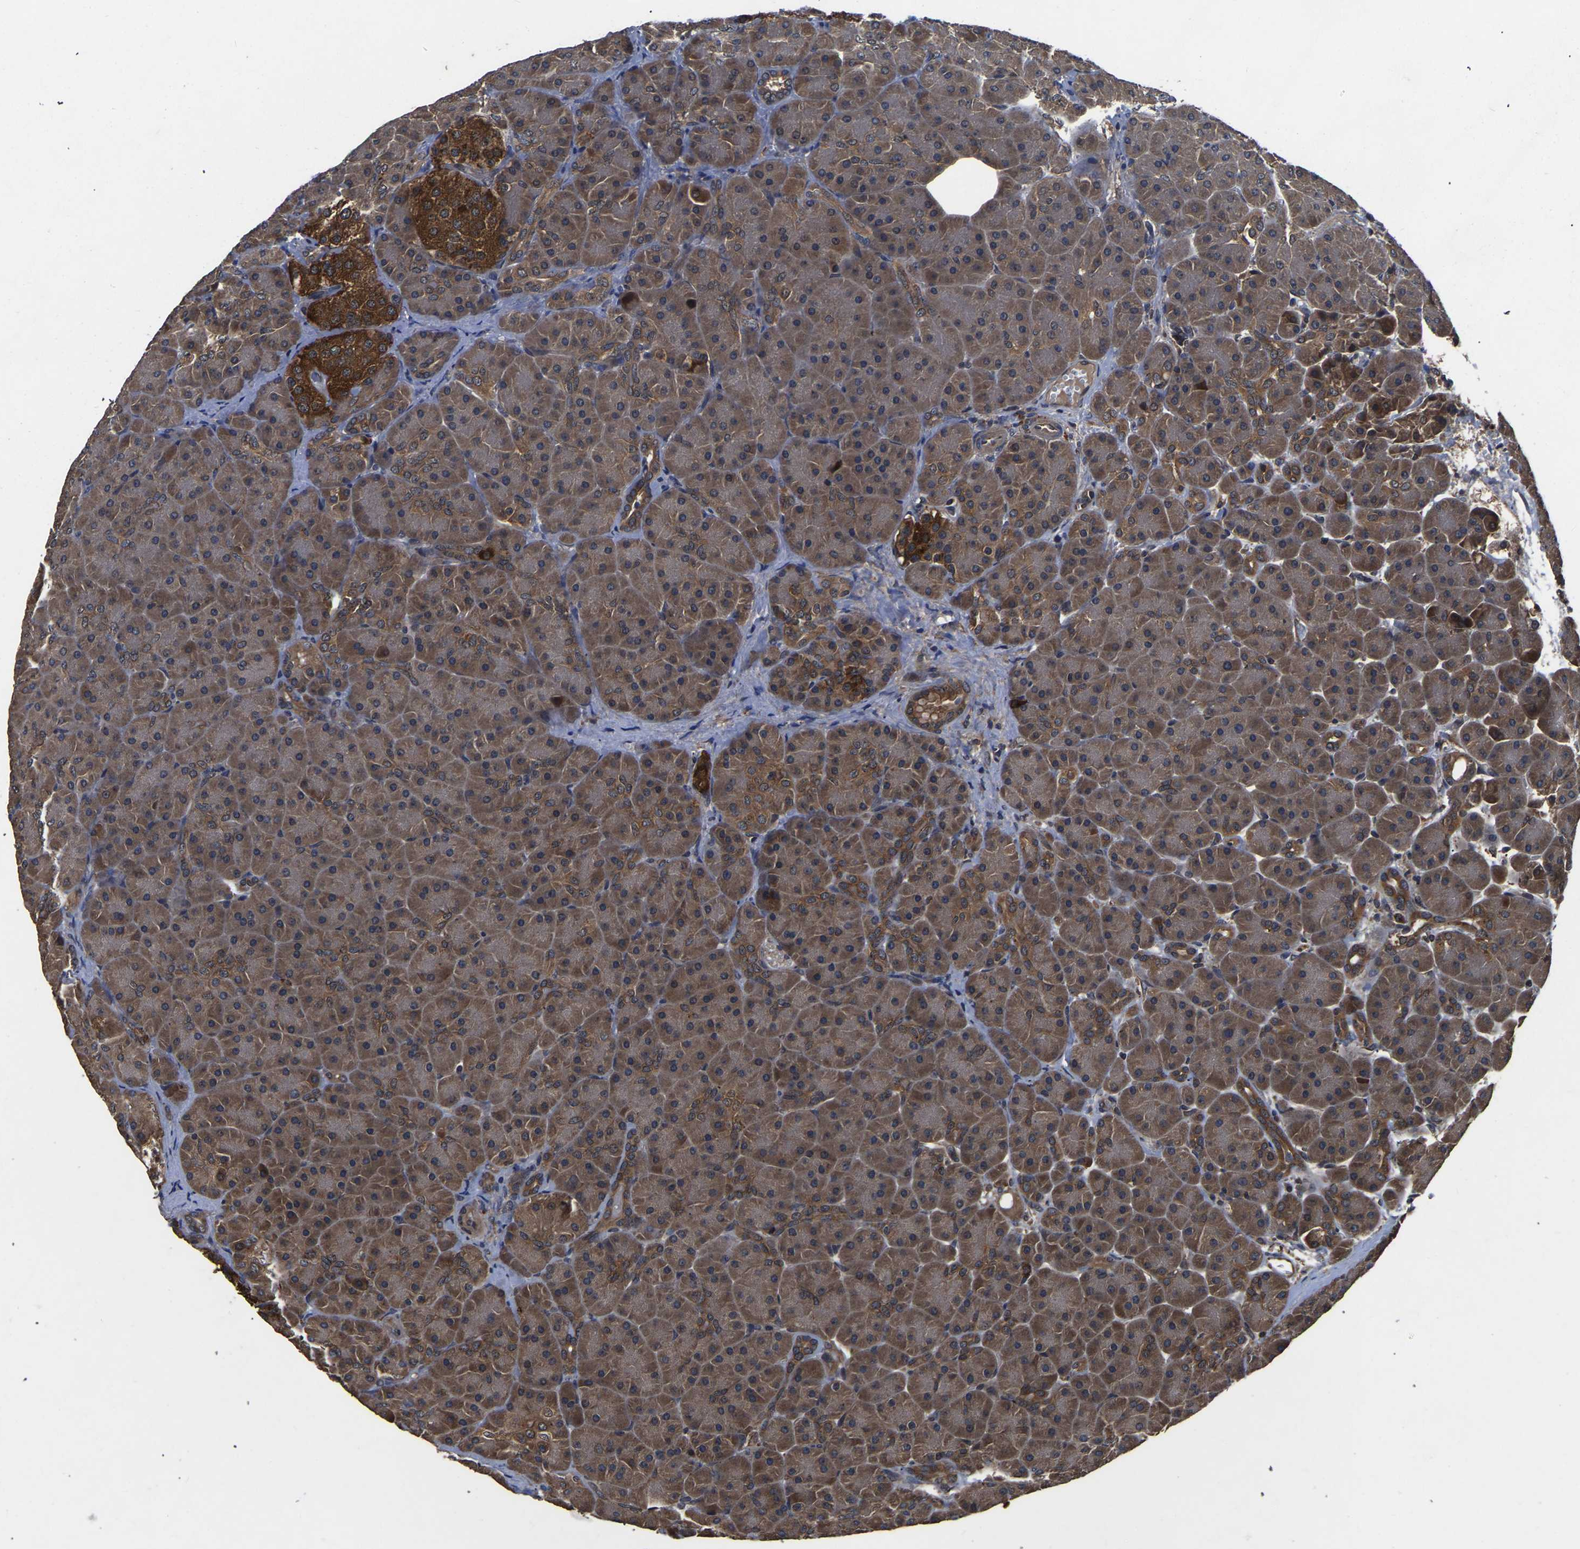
{"staining": {"intensity": "moderate", "quantity": "25%-75%", "location": "cytoplasmic/membranous"}, "tissue": "pancreas", "cell_type": "Exocrine glandular cells", "image_type": "normal", "snomed": [{"axis": "morphology", "description": "Normal tissue, NOS"}, {"axis": "topography", "description": "Pancreas"}], "caption": "A micrograph of pancreas stained for a protein demonstrates moderate cytoplasmic/membranous brown staining in exocrine glandular cells. (IHC, brightfield microscopy, high magnification).", "gene": "CRYZL1", "patient": {"sex": "male", "age": 66}}